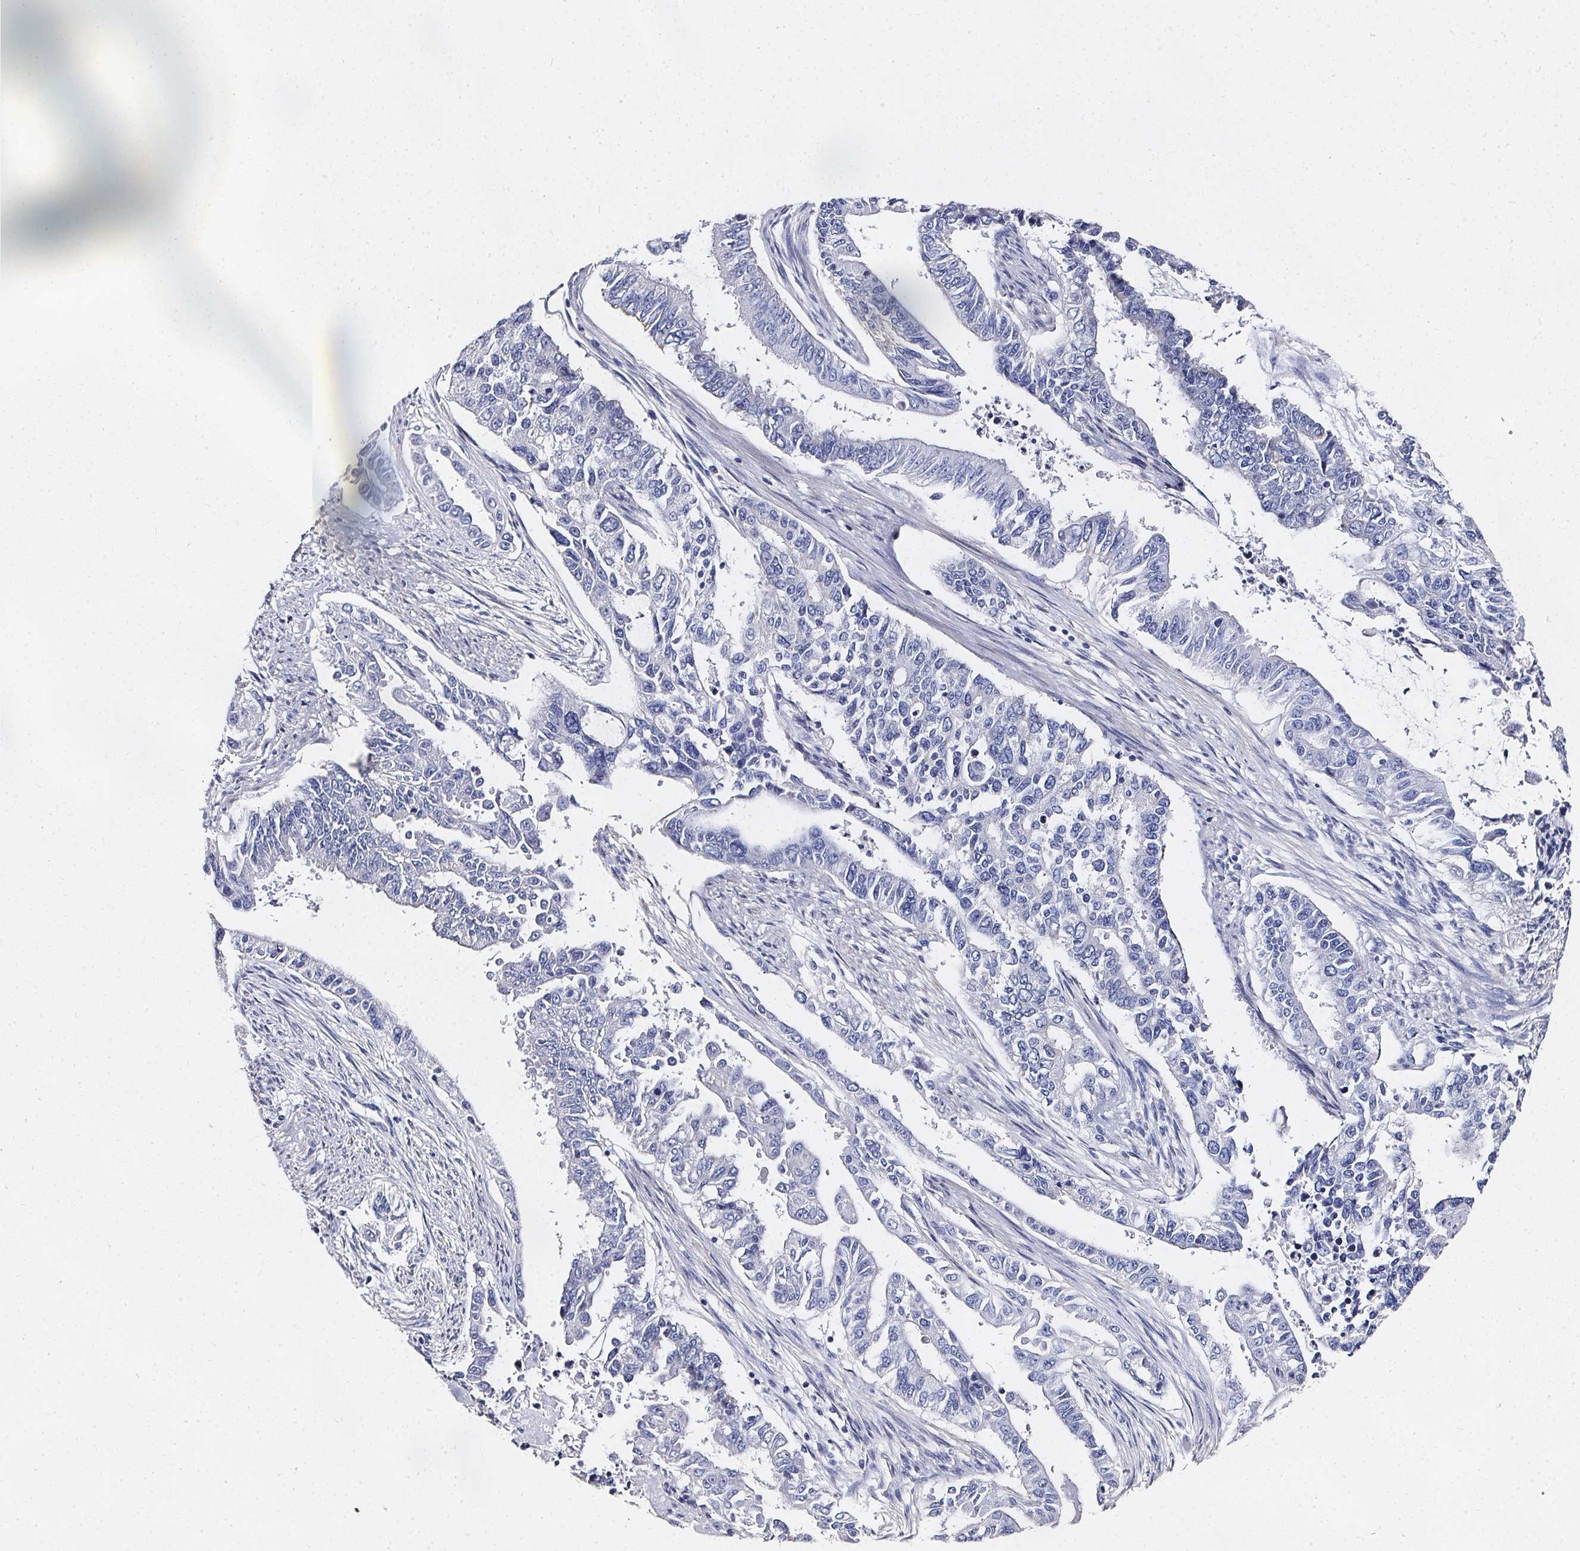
{"staining": {"intensity": "negative", "quantity": "none", "location": "none"}, "tissue": "endometrial cancer", "cell_type": "Tumor cells", "image_type": "cancer", "snomed": [{"axis": "morphology", "description": "Adenocarcinoma, NOS"}, {"axis": "topography", "description": "Uterus"}], "caption": "This is an immunohistochemistry (IHC) image of human endometrial cancer. There is no staining in tumor cells.", "gene": "ELAVL2", "patient": {"sex": "female", "age": 59}}